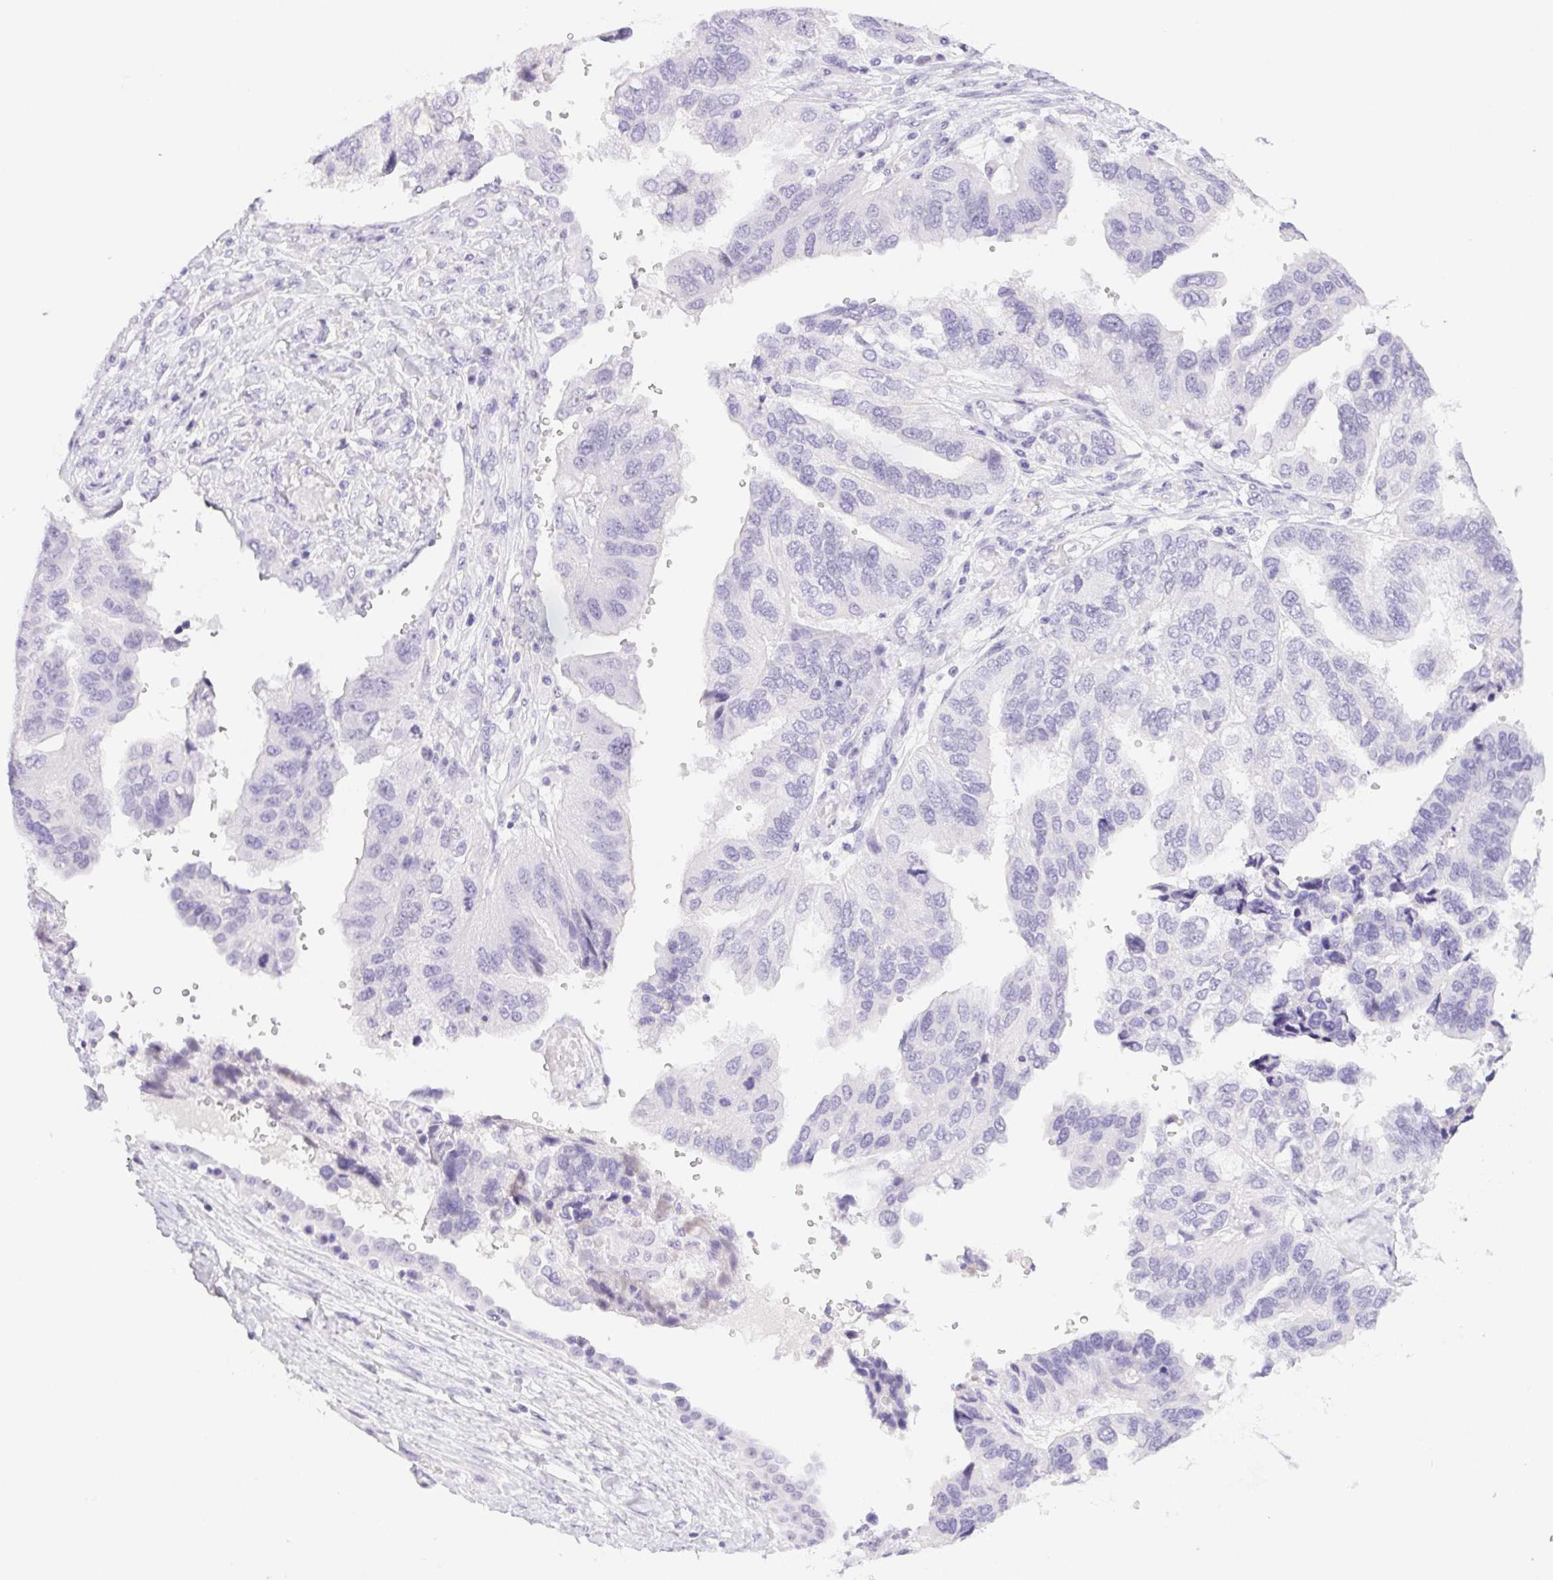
{"staining": {"intensity": "negative", "quantity": "none", "location": "none"}, "tissue": "ovarian cancer", "cell_type": "Tumor cells", "image_type": "cancer", "snomed": [{"axis": "morphology", "description": "Cystadenocarcinoma, serous, NOS"}, {"axis": "topography", "description": "Ovary"}], "caption": "The photomicrograph demonstrates no significant staining in tumor cells of serous cystadenocarcinoma (ovarian). (DAB (3,3'-diaminobenzidine) IHC, high magnification).", "gene": "ST8SIA3", "patient": {"sex": "female", "age": 79}}